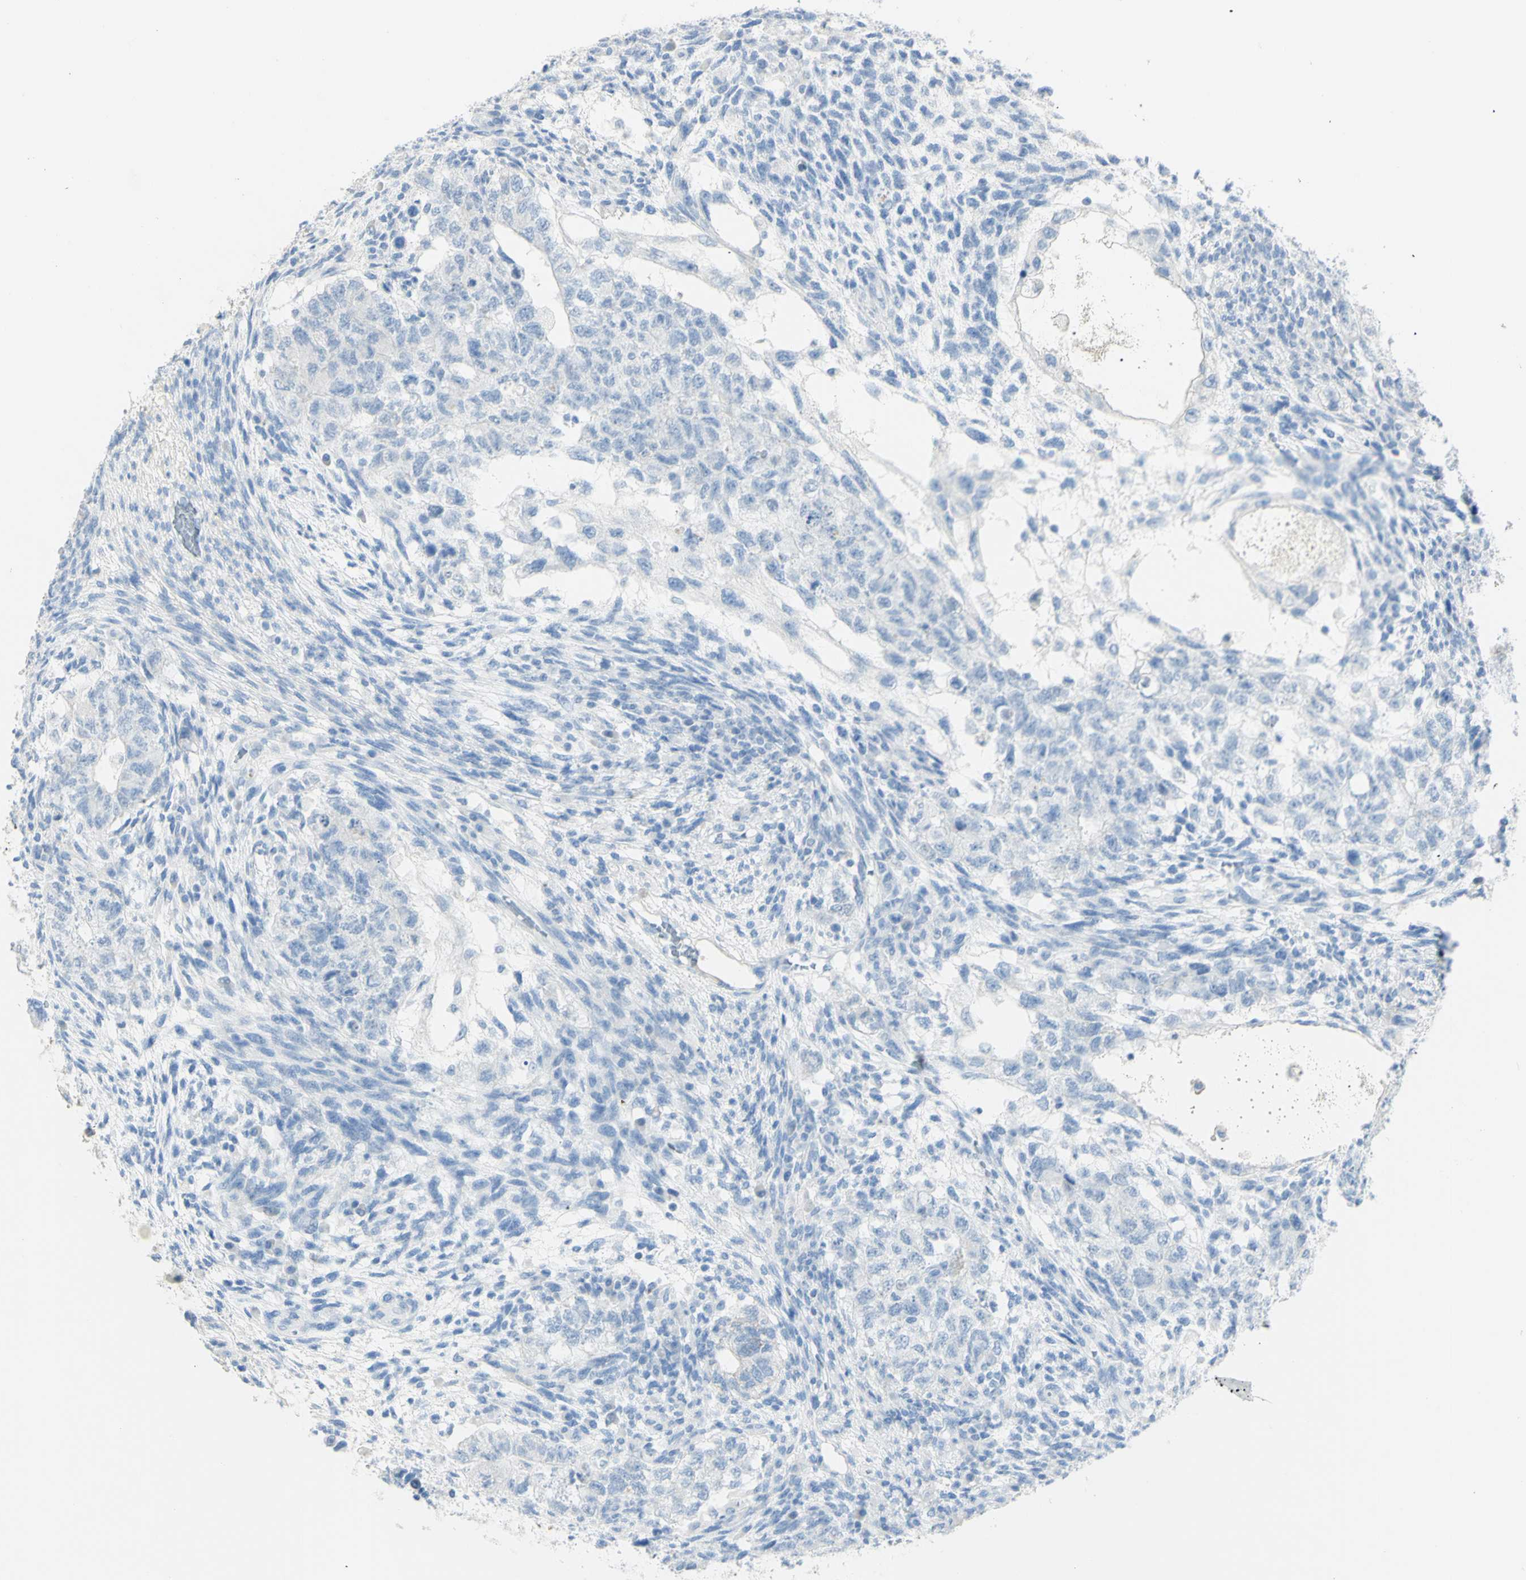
{"staining": {"intensity": "negative", "quantity": "none", "location": "none"}, "tissue": "testis cancer", "cell_type": "Tumor cells", "image_type": "cancer", "snomed": [{"axis": "morphology", "description": "Normal tissue, NOS"}, {"axis": "morphology", "description": "Carcinoma, Embryonal, NOS"}, {"axis": "topography", "description": "Testis"}], "caption": "Tumor cells are negative for protein expression in human testis embryonal carcinoma.", "gene": "LETM1", "patient": {"sex": "male", "age": 36}}